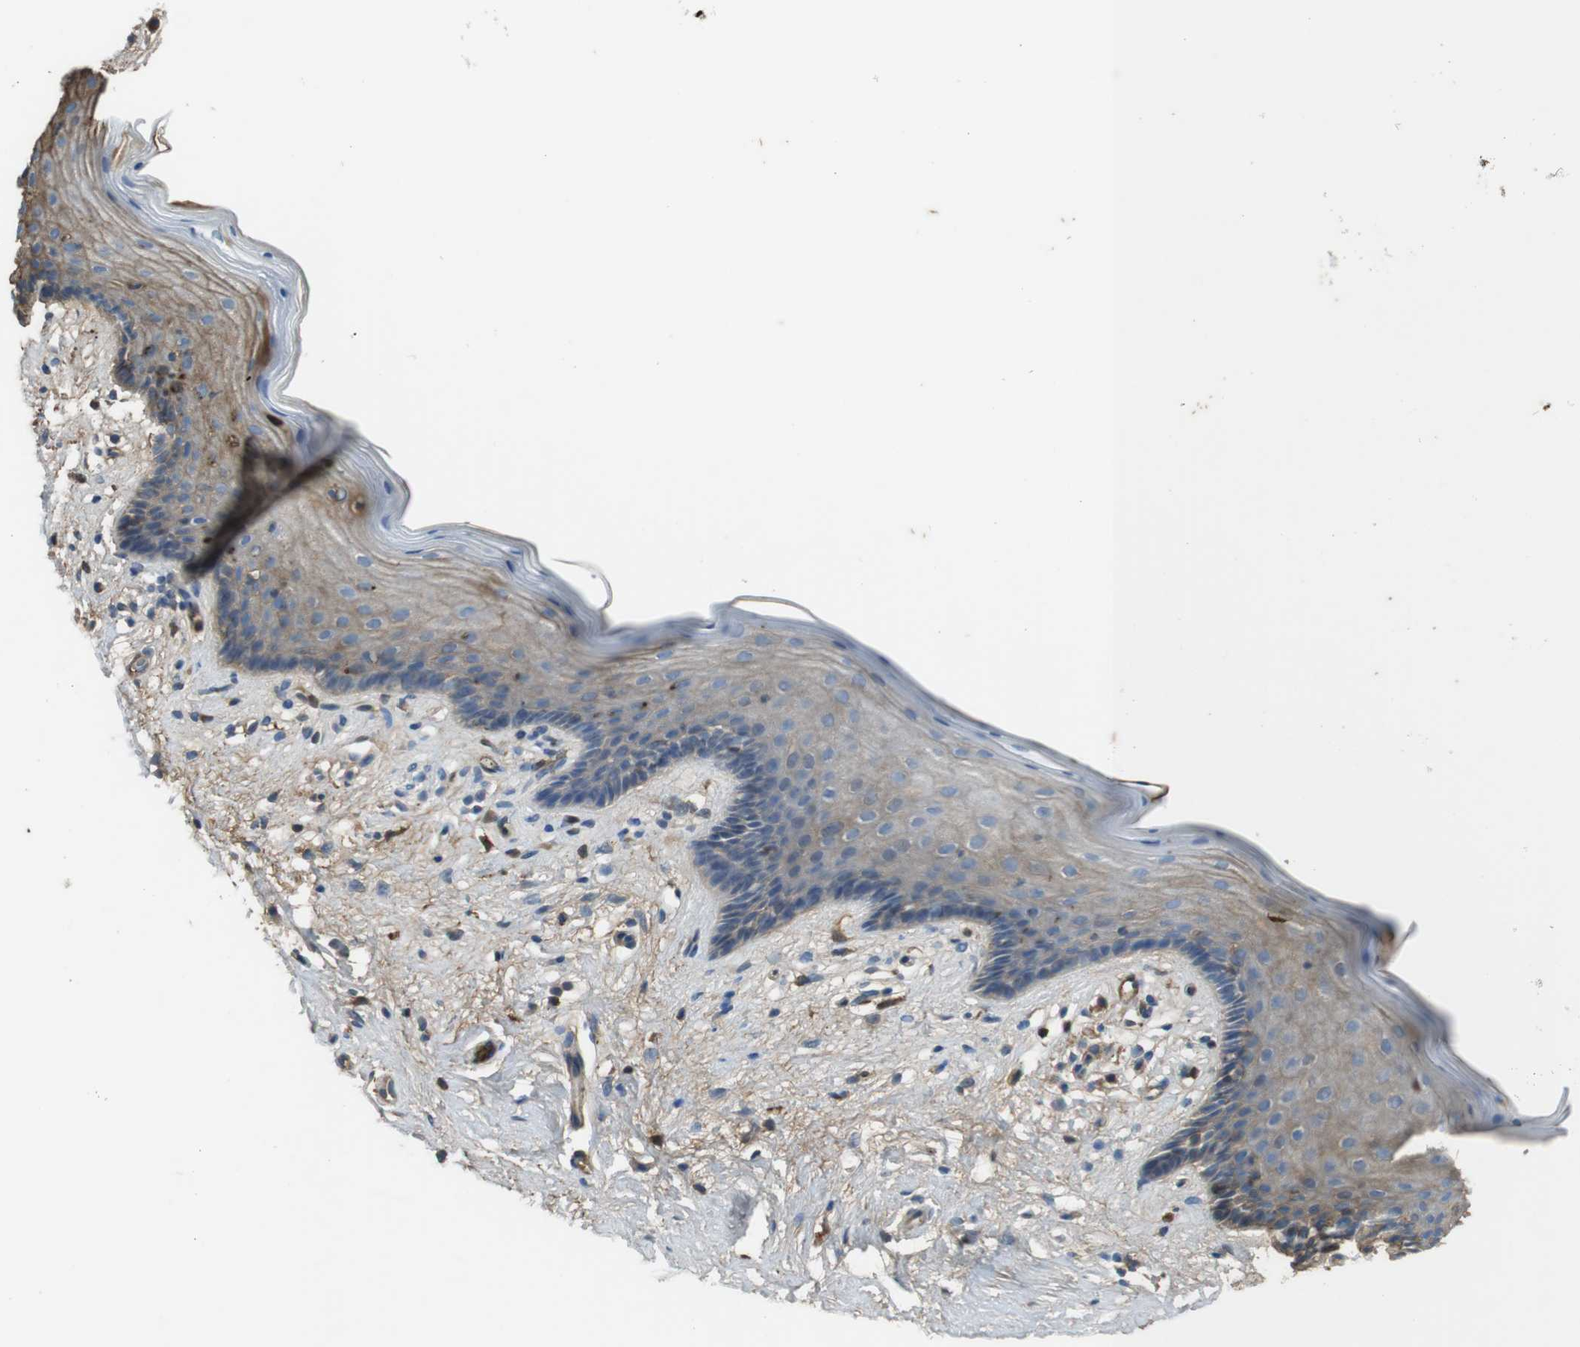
{"staining": {"intensity": "moderate", "quantity": "25%-75%", "location": "cytoplasmic/membranous"}, "tissue": "vagina", "cell_type": "Squamous epithelial cells", "image_type": "normal", "snomed": [{"axis": "morphology", "description": "Normal tissue, NOS"}, {"axis": "topography", "description": "Vagina"}], "caption": "IHC micrograph of unremarkable vagina stained for a protein (brown), which exhibits medium levels of moderate cytoplasmic/membranous expression in approximately 25%-75% of squamous epithelial cells.", "gene": "LTBP4", "patient": {"sex": "female", "age": 44}}